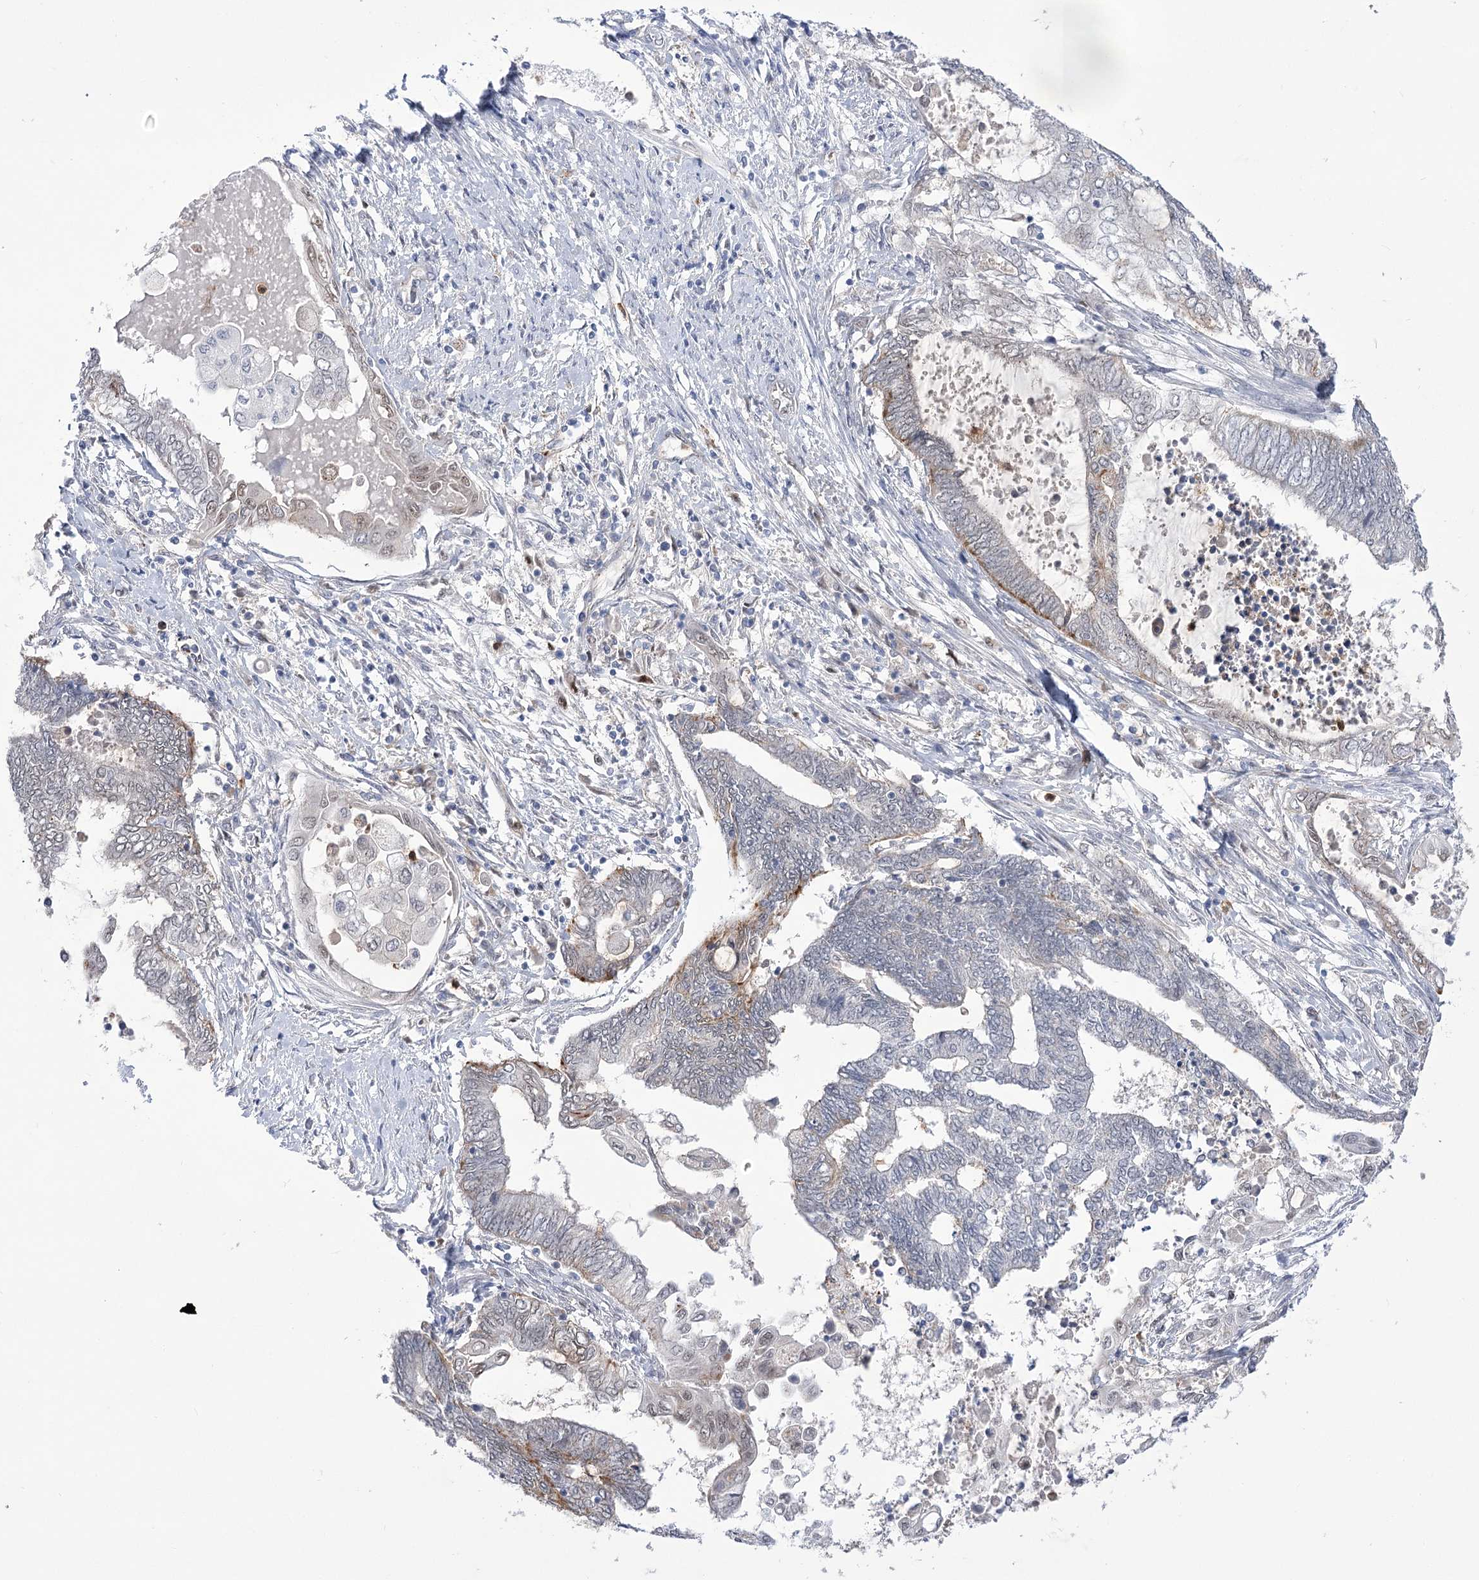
{"staining": {"intensity": "weak", "quantity": "<25%", "location": "cytoplasmic/membranous,nuclear"}, "tissue": "endometrial cancer", "cell_type": "Tumor cells", "image_type": "cancer", "snomed": [{"axis": "morphology", "description": "Adenocarcinoma, NOS"}, {"axis": "topography", "description": "Uterus"}, {"axis": "topography", "description": "Endometrium"}], "caption": "Immunohistochemistry (IHC) micrograph of neoplastic tissue: endometrial cancer (adenocarcinoma) stained with DAB shows no significant protein positivity in tumor cells.", "gene": "SIAE", "patient": {"sex": "female", "age": 70}}